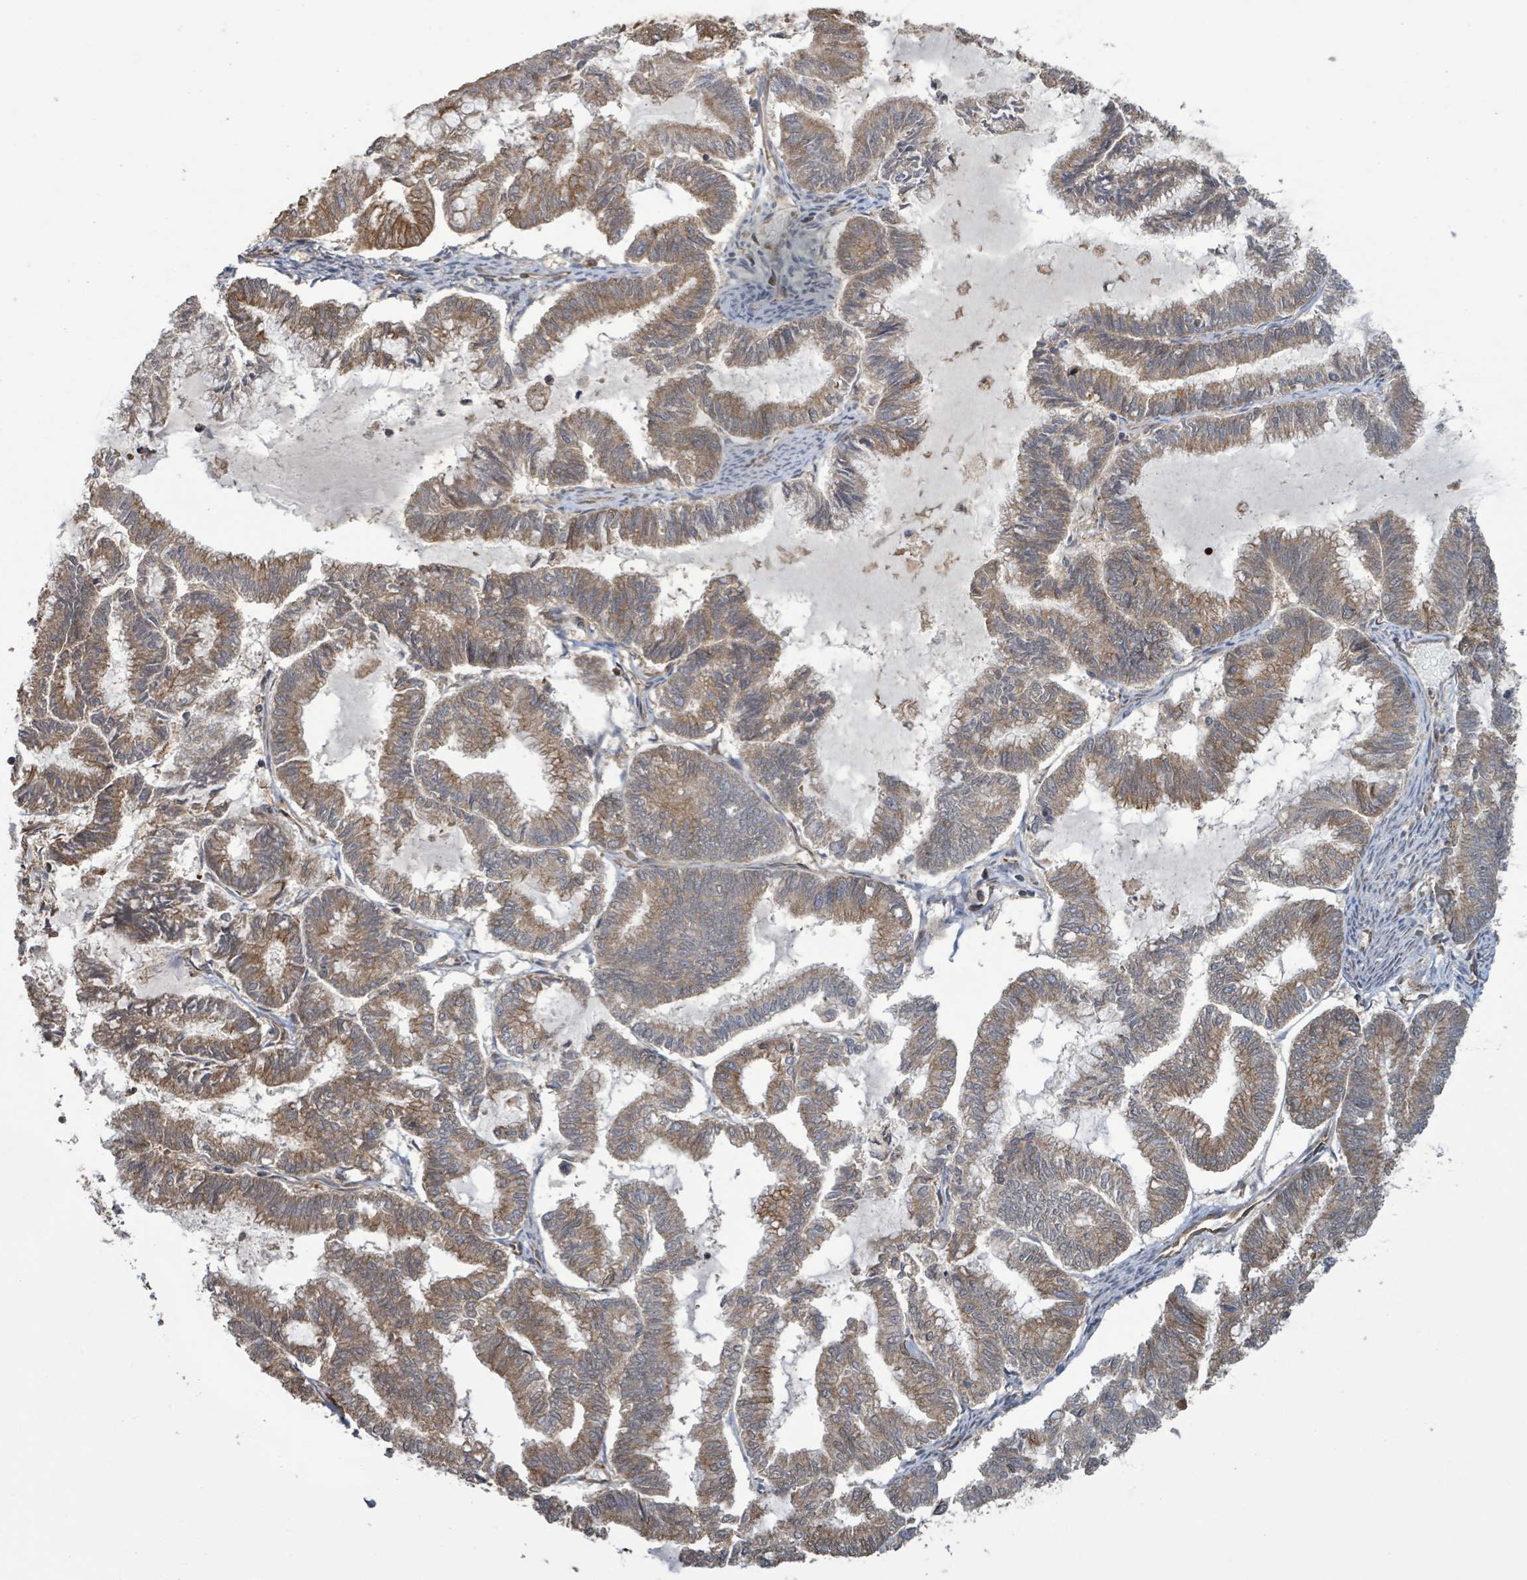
{"staining": {"intensity": "moderate", "quantity": ">75%", "location": "cytoplasmic/membranous,nuclear"}, "tissue": "endometrial cancer", "cell_type": "Tumor cells", "image_type": "cancer", "snomed": [{"axis": "morphology", "description": "Adenocarcinoma, NOS"}, {"axis": "topography", "description": "Endometrium"}], "caption": "Approximately >75% of tumor cells in human endometrial adenocarcinoma display moderate cytoplasmic/membranous and nuclear protein expression as visualized by brown immunohistochemical staining.", "gene": "KLC1", "patient": {"sex": "female", "age": 79}}